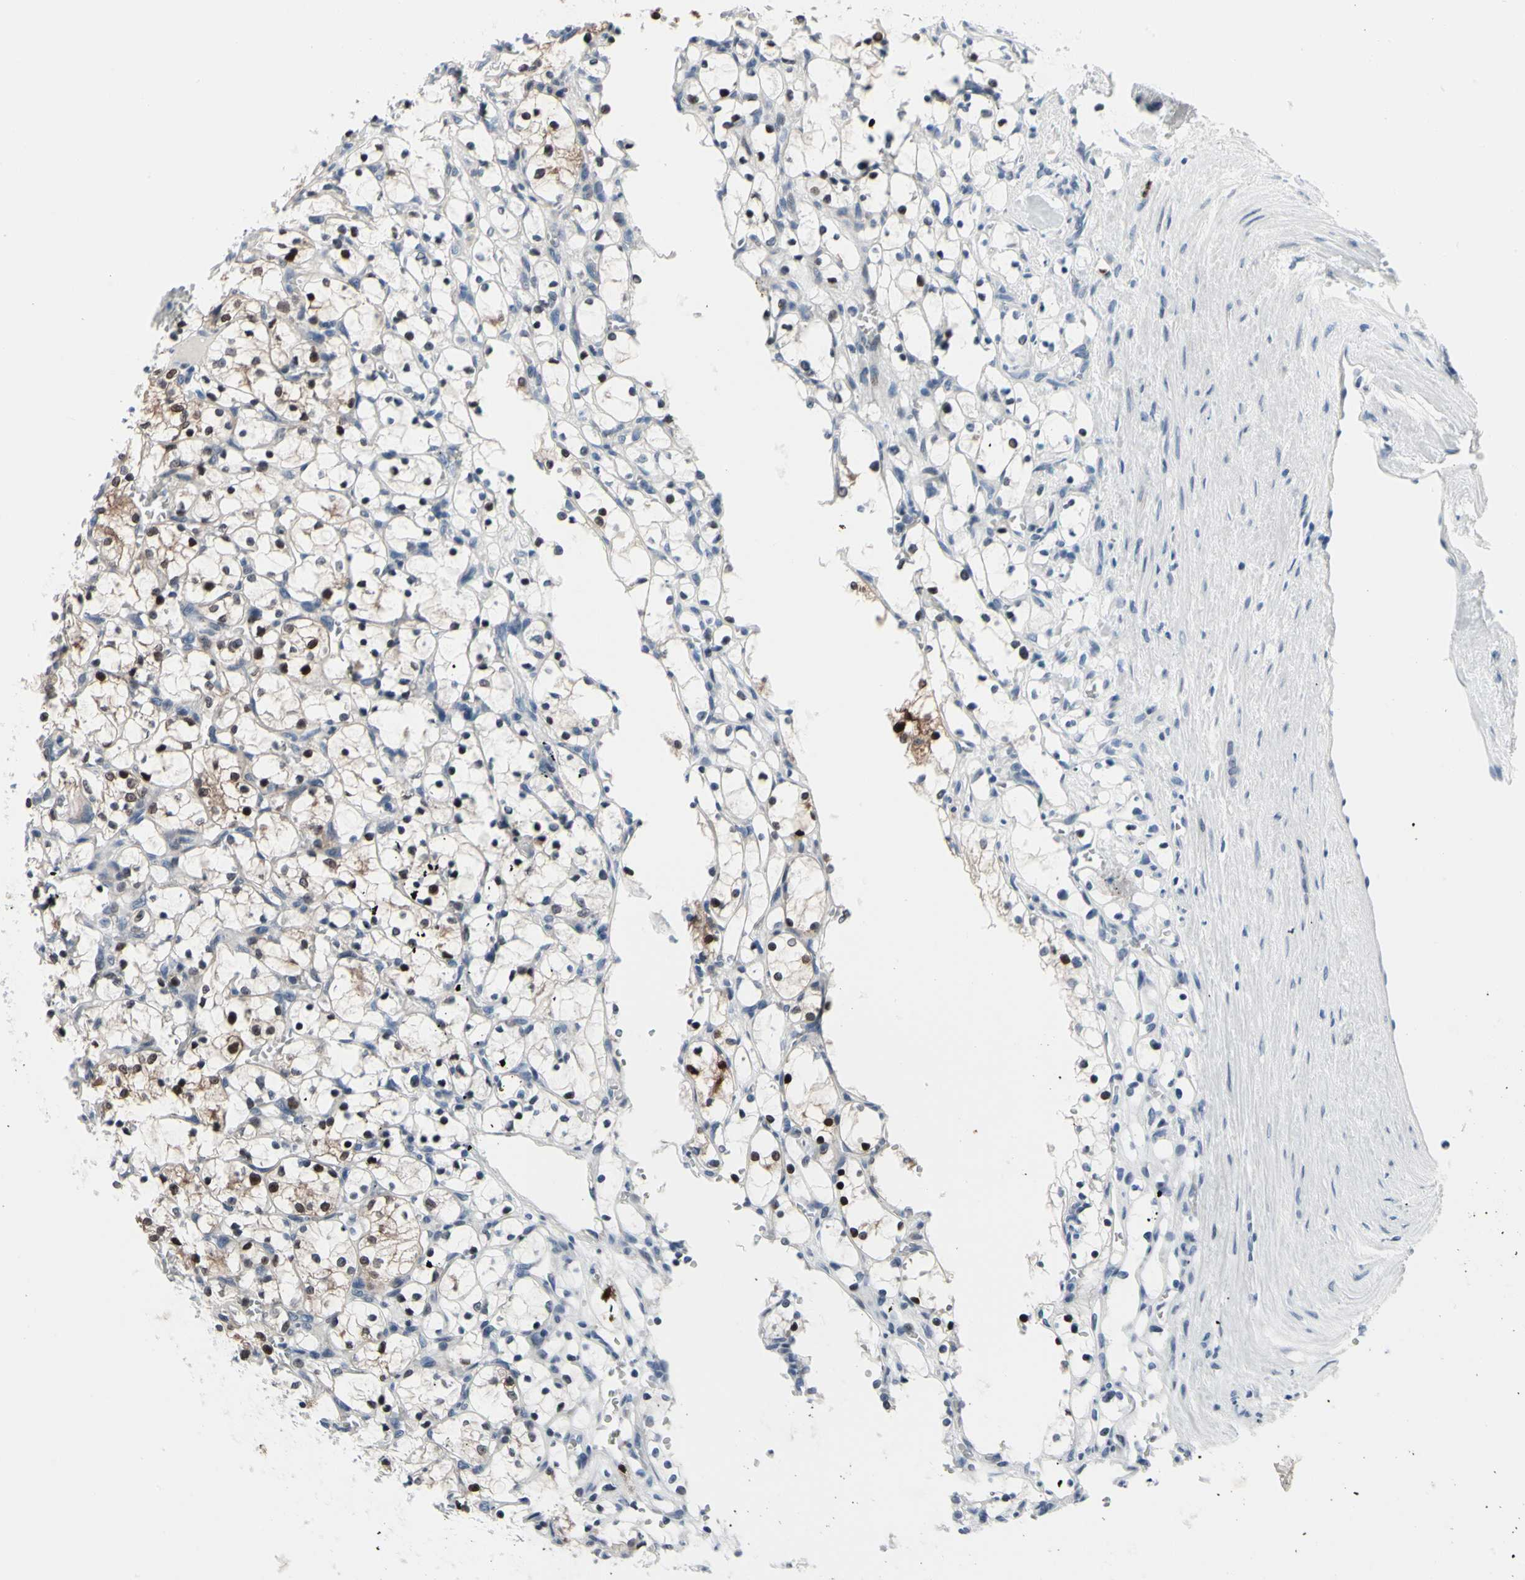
{"staining": {"intensity": "moderate", "quantity": "<25%", "location": "cytoplasmic/membranous,nuclear"}, "tissue": "renal cancer", "cell_type": "Tumor cells", "image_type": "cancer", "snomed": [{"axis": "morphology", "description": "Adenocarcinoma, NOS"}, {"axis": "topography", "description": "Kidney"}], "caption": "Human renal cancer stained with a brown dye exhibits moderate cytoplasmic/membranous and nuclear positive expression in about <25% of tumor cells.", "gene": "TXN", "patient": {"sex": "female", "age": 69}}